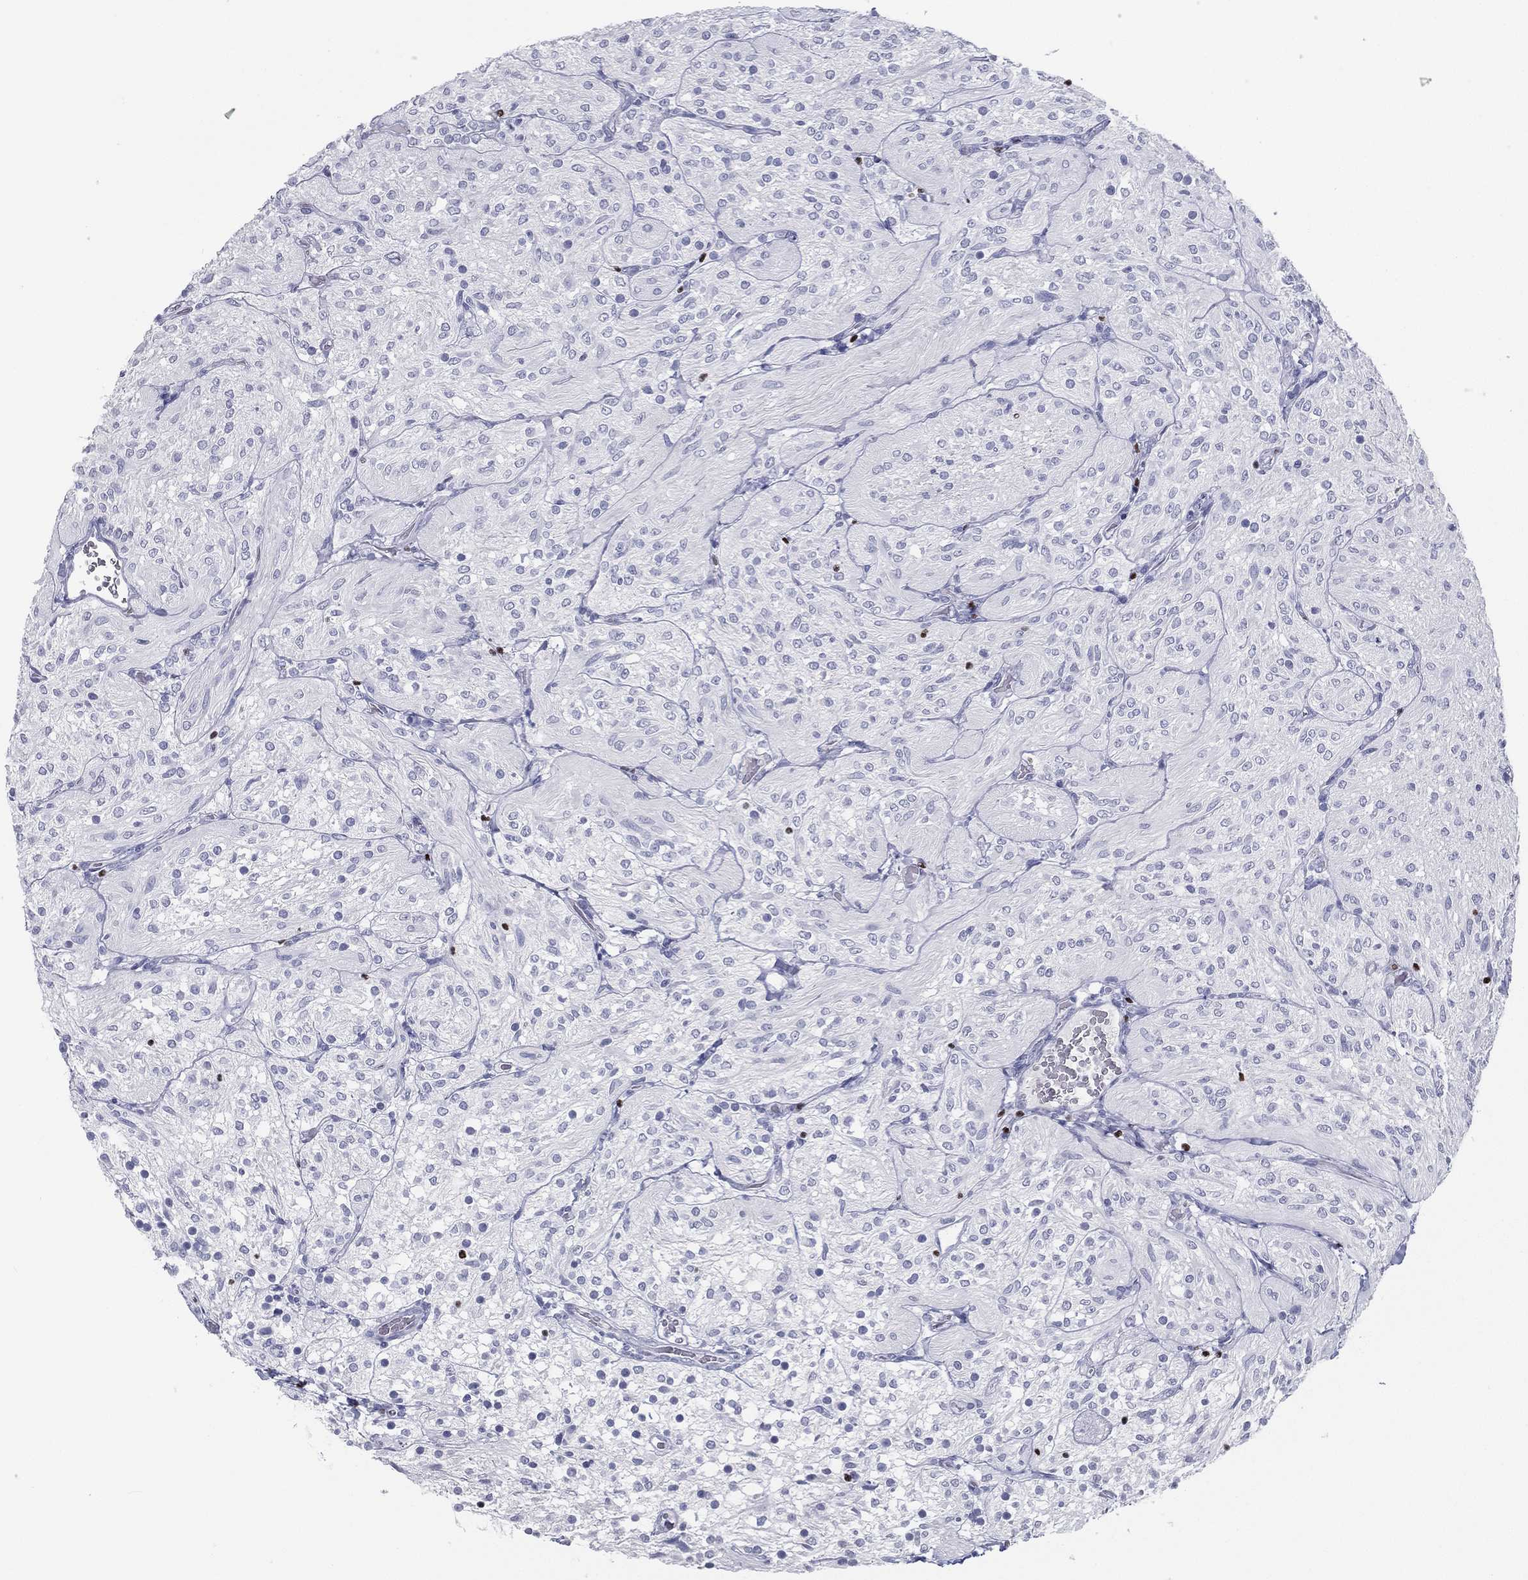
{"staining": {"intensity": "negative", "quantity": "none", "location": "none"}, "tissue": "glioma", "cell_type": "Tumor cells", "image_type": "cancer", "snomed": [{"axis": "morphology", "description": "Glioma, malignant, Low grade"}, {"axis": "topography", "description": "Brain"}], "caption": "Immunohistochemistry (IHC) photomicrograph of neoplastic tissue: human low-grade glioma (malignant) stained with DAB demonstrates no significant protein staining in tumor cells.", "gene": "PYHIN1", "patient": {"sex": "male", "age": 3}}